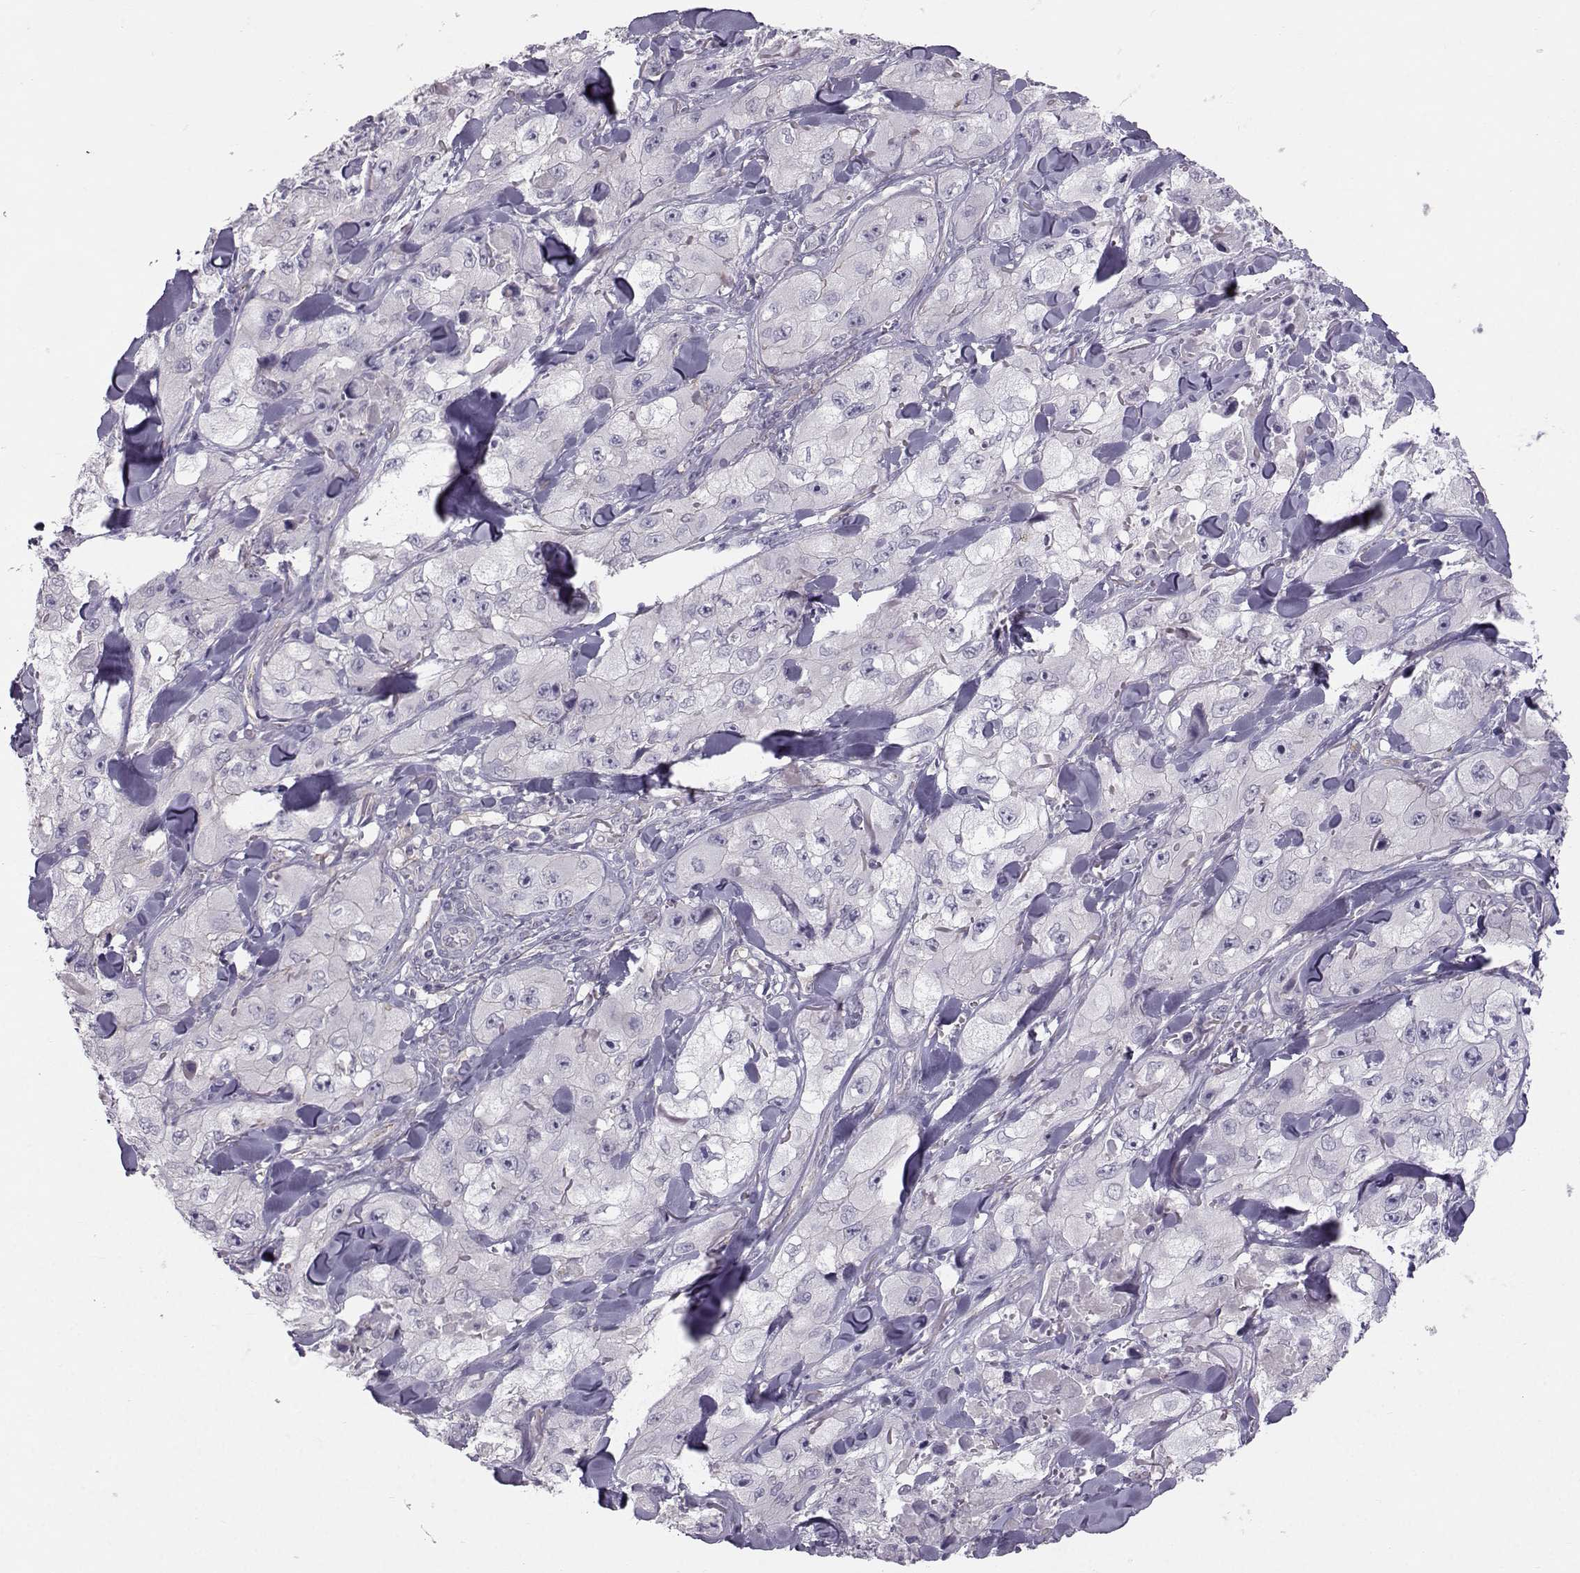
{"staining": {"intensity": "negative", "quantity": "none", "location": "none"}, "tissue": "skin cancer", "cell_type": "Tumor cells", "image_type": "cancer", "snomed": [{"axis": "morphology", "description": "Squamous cell carcinoma, NOS"}, {"axis": "topography", "description": "Skin"}, {"axis": "topography", "description": "Subcutis"}], "caption": "This is a histopathology image of immunohistochemistry (IHC) staining of skin cancer (squamous cell carcinoma), which shows no staining in tumor cells.", "gene": "MAST1", "patient": {"sex": "male", "age": 73}}